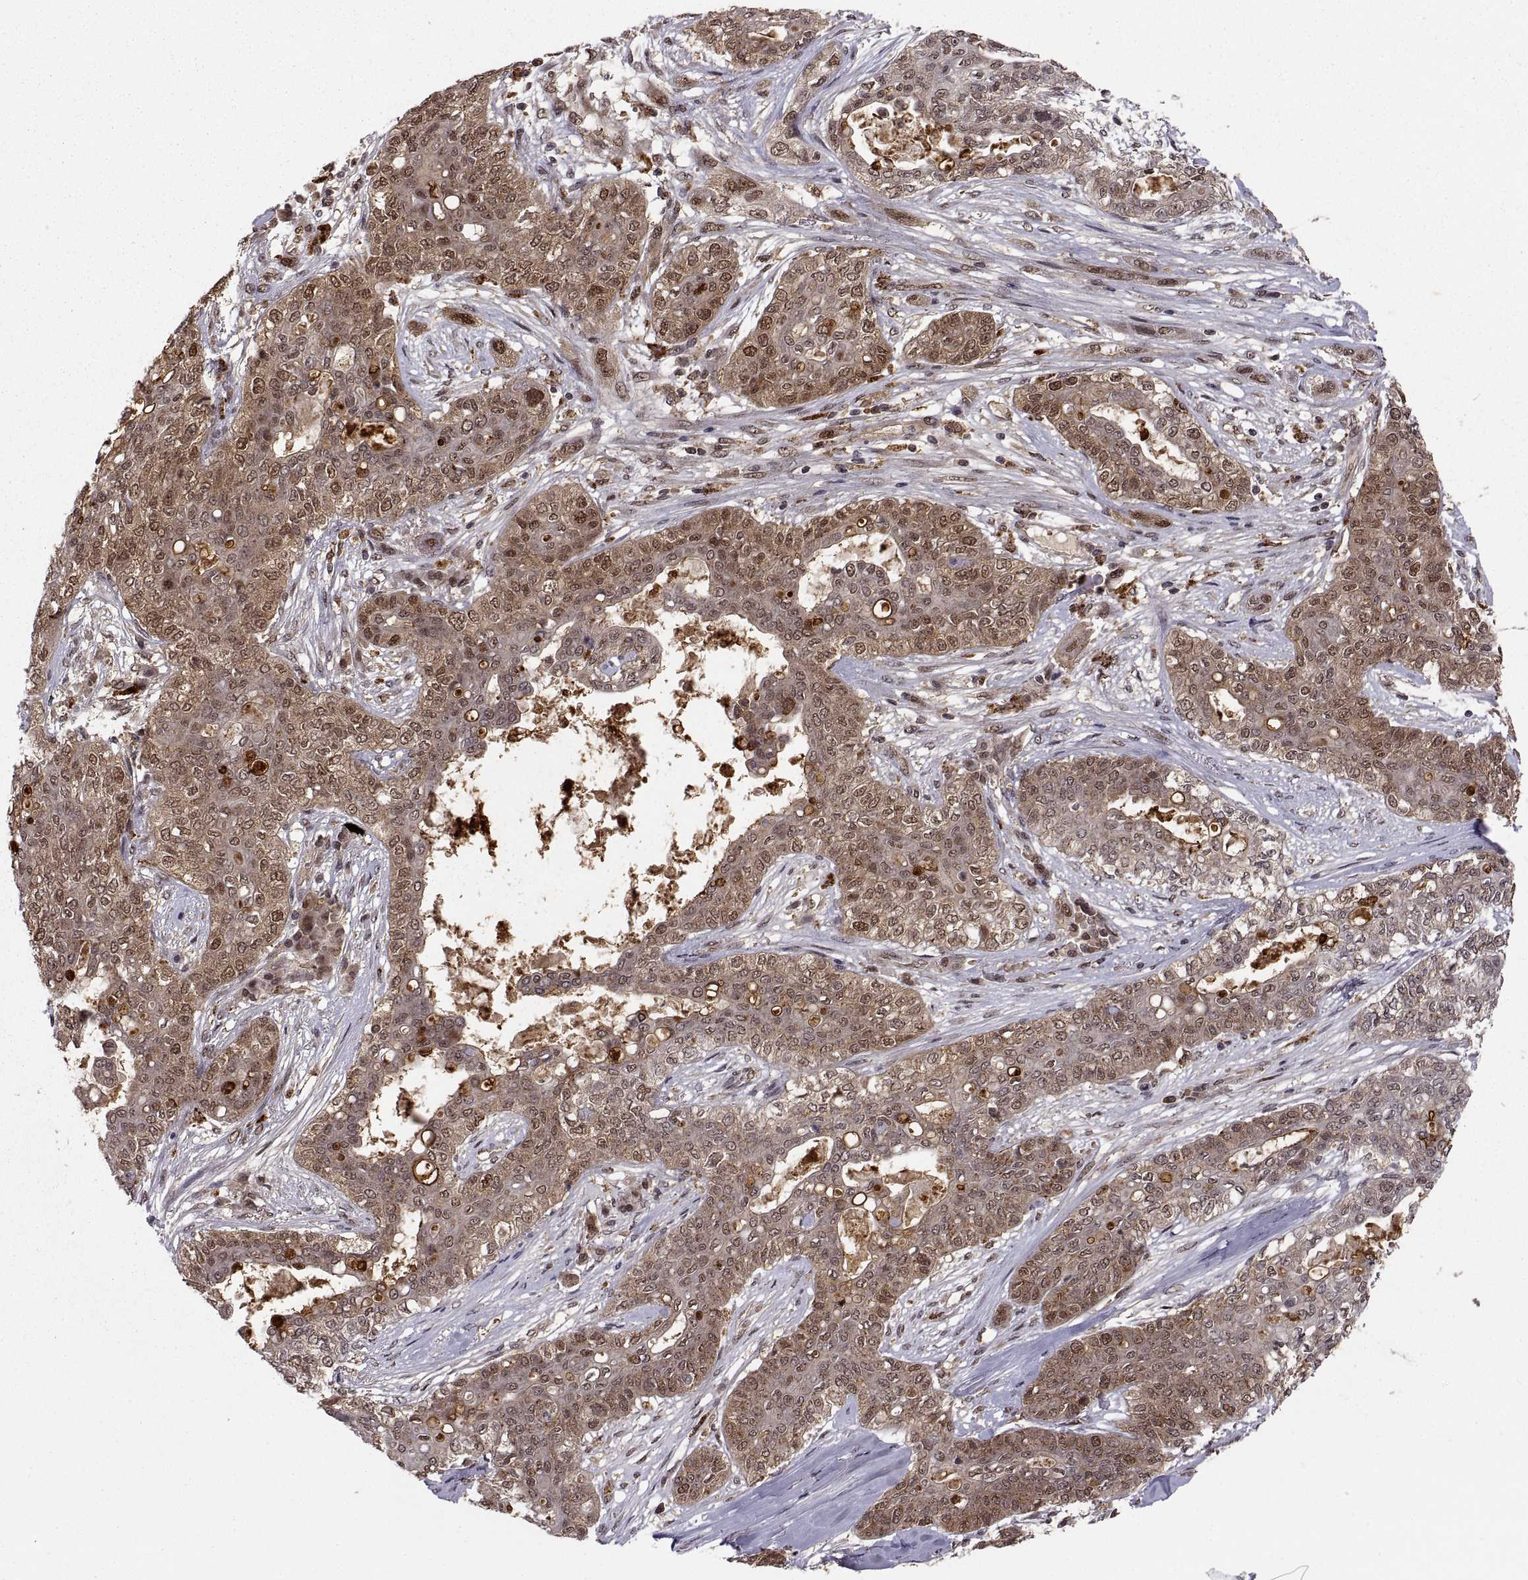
{"staining": {"intensity": "moderate", "quantity": ">75%", "location": "cytoplasmic/membranous,nuclear"}, "tissue": "lung cancer", "cell_type": "Tumor cells", "image_type": "cancer", "snomed": [{"axis": "morphology", "description": "Squamous cell carcinoma, NOS"}, {"axis": "topography", "description": "Lung"}], "caption": "Human lung cancer stained for a protein (brown) shows moderate cytoplasmic/membranous and nuclear positive staining in approximately >75% of tumor cells.", "gene": "PSMC2", "patient": {"sex": "female", "age": 70}}